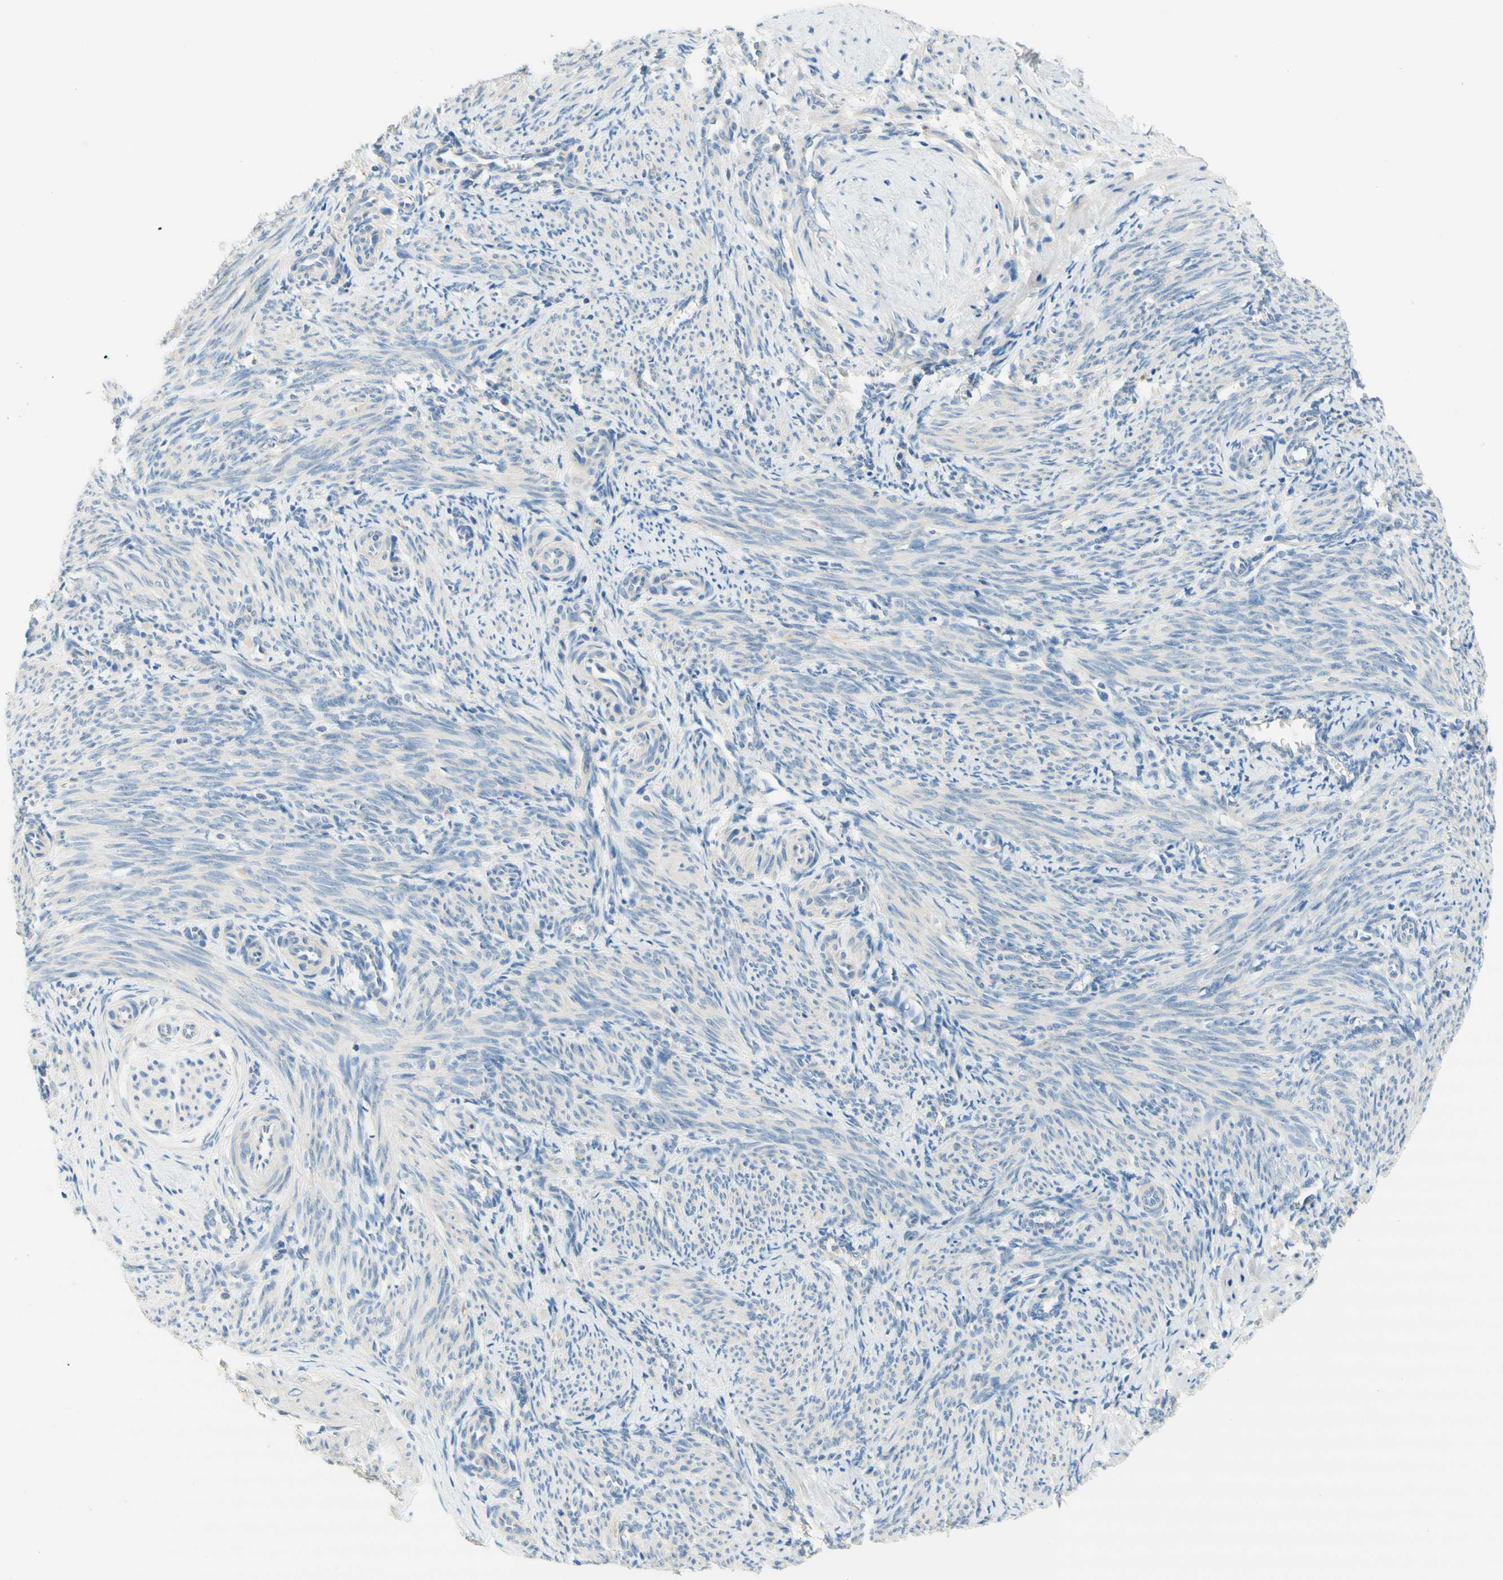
{"staining": {"intensity": "negative", "quantity": "none", "location": "none"}, "tissue": "smooth muscle", "cell_type": "Smooth muscle cells", "image_type": "normal", "snomed": [{"axis": "morphology", "description": "Normal tissue, NOS"}, {"axis": "topography", "description": "Endometrium"}], "caption": "A photomicrograph of human smooth muscle is negative for staining in smooth muscle cells.", "gene": "F3", "patient": {"sex": "female", "age": 33}}